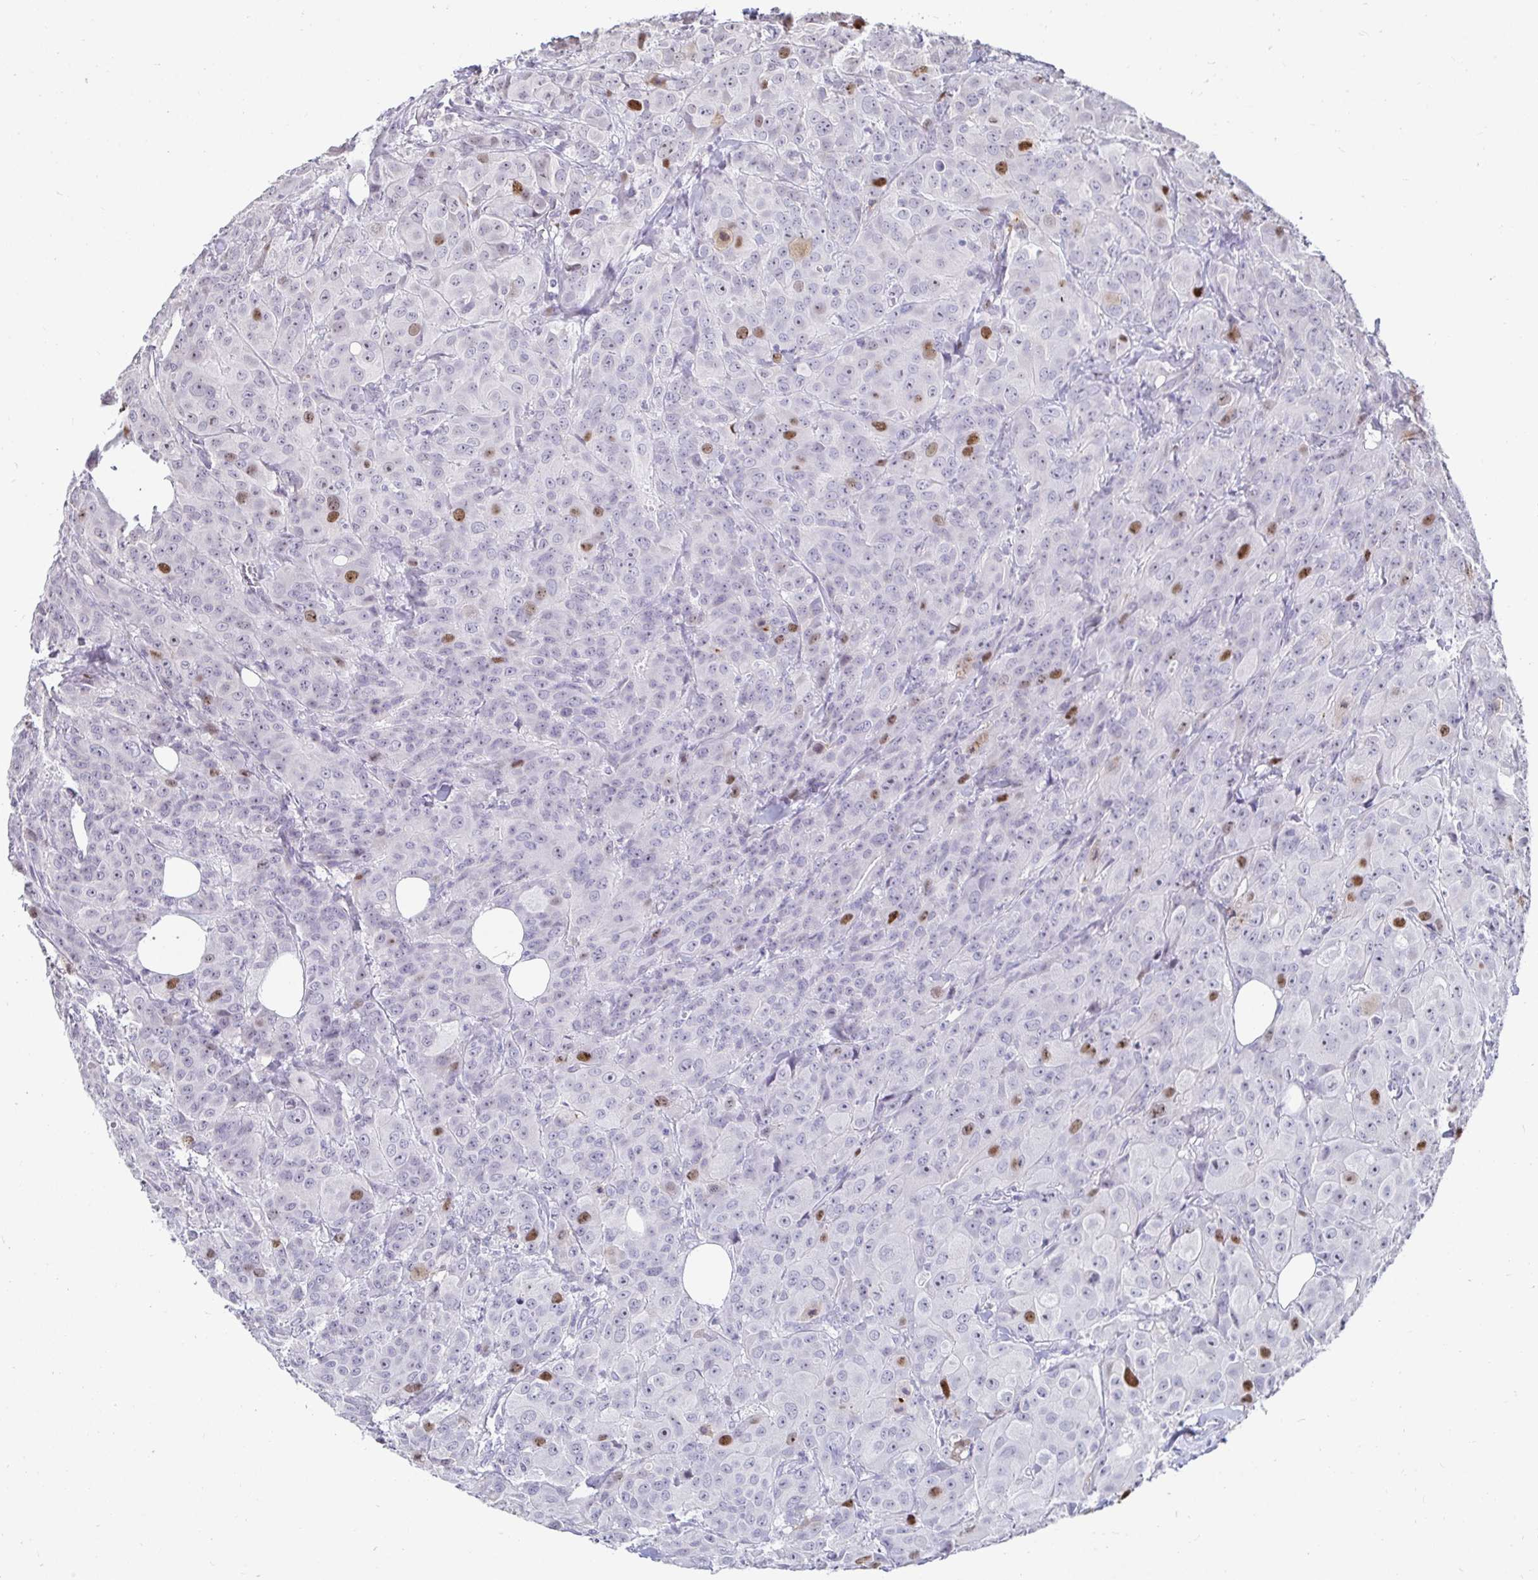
{"staining": {"intensity": "moderate", "quantity": "<25%", "location": "nuclear"}, "tissue": "breast cancer", "cell_type": "Tumor cells", "image_type": "cancer", "snomed": [{"axis": "morphology", "description": "Normal tissue, NOS"}, {"axis": "morphology", "description": "Duct carcinoma"}, {"axis": "topography", "description": "Breast"}], "caption": "The histopathology image exhibits staining of breast cancer, revealing moderate nuclear protein staining (brown color) within tumor cells.", "gene": "ANLN", "patient": {"sex": "female", "age": 43}}